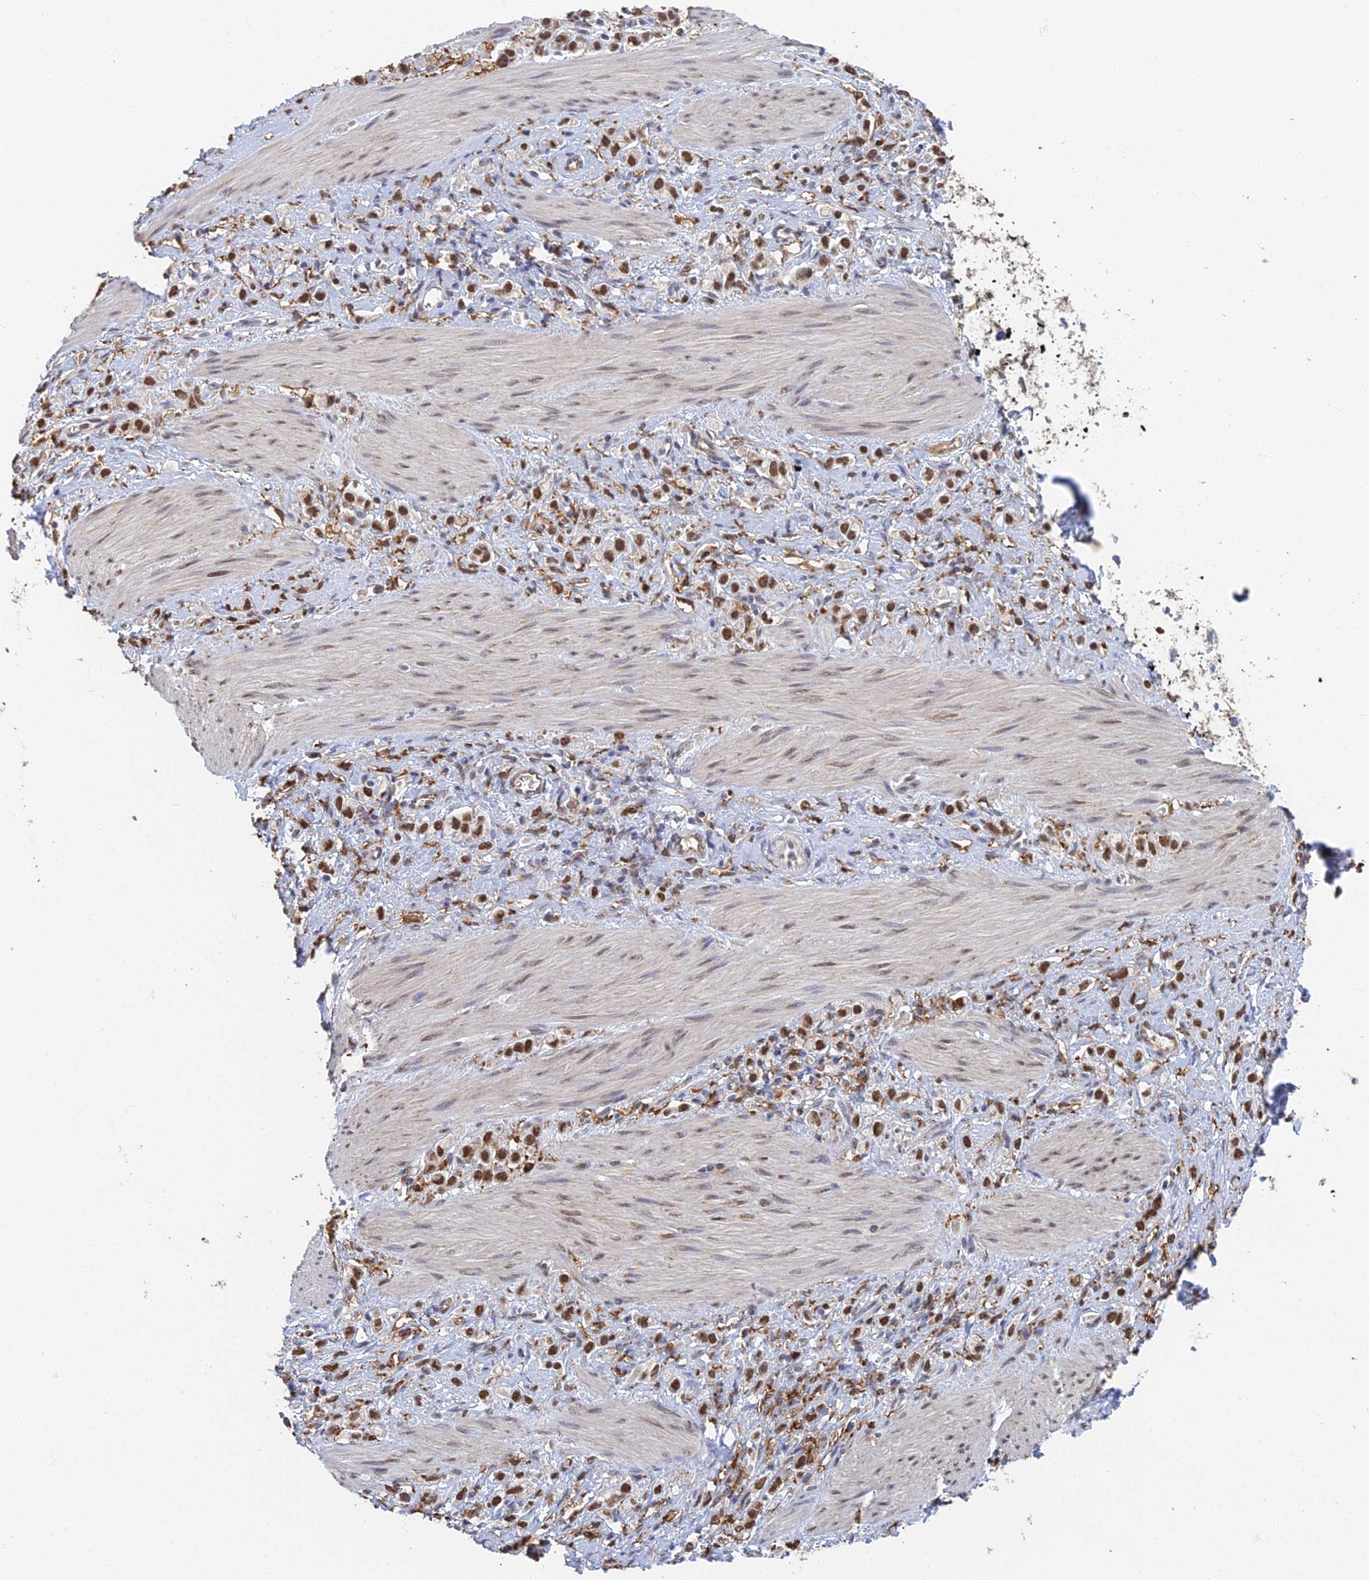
{"staining": {"intensity": "moderate", "quantity": ">75%", "location": "nuclear"}, "tissue": "stomach cancer", "cell_type": "Tumor cells", "image_type": "cancer", "snomed": [{"axis": "morphology", "description": "Adenocarcinoma, NOS"}, {"axis": "topography", "description": "Stomach"}], "caption": "Stomach cancer (adenocarcinoma) stained with DAB (3,3'-diaminobenzidine) immunohistochemistry displays medium levels of moderate nuclear positivity in approximately >75% of tumor cells.", "gene": "GPATCH1", "patient": {"sex": "female", "age": 65}}